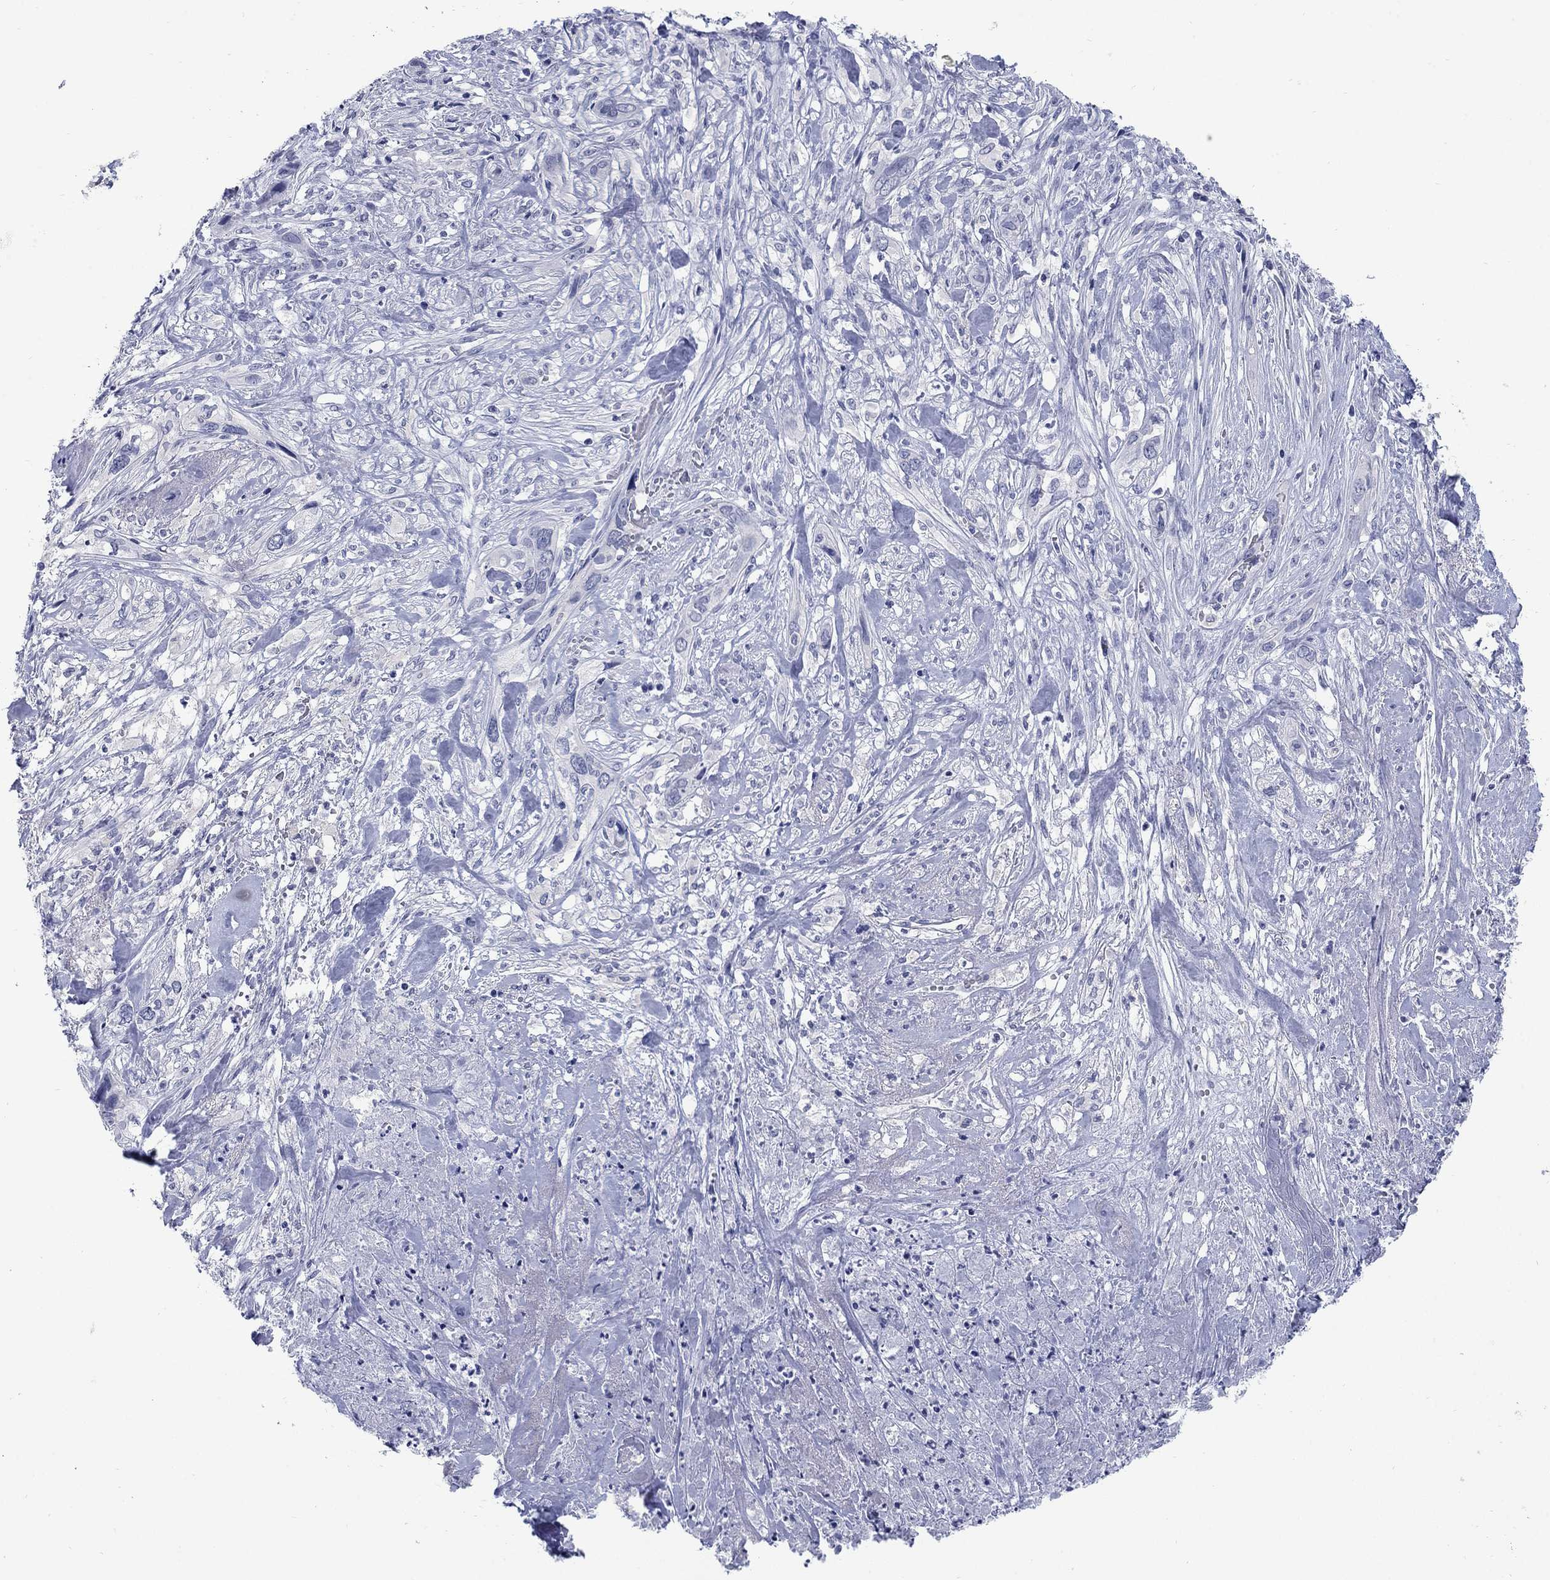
{"staining": {"intensity": "negative", "quantity": "none", "location": "none"}, "tissue": "cervical cancer", "cell_type": "Tumor cells", "image_type": "cancer", "snomed": [{"axis": "morphology", "description": "Squamous cell carcinoma, NOS"}, {"axis": "topography", "description": "Cervix"}], "caption": "Image shows no significant protein positivity in tumor cells of cervical cancer (squamous cell carcinoma).", "gene": "ATP6V1G2", "patient": {"sex": "female", "age": 57}}